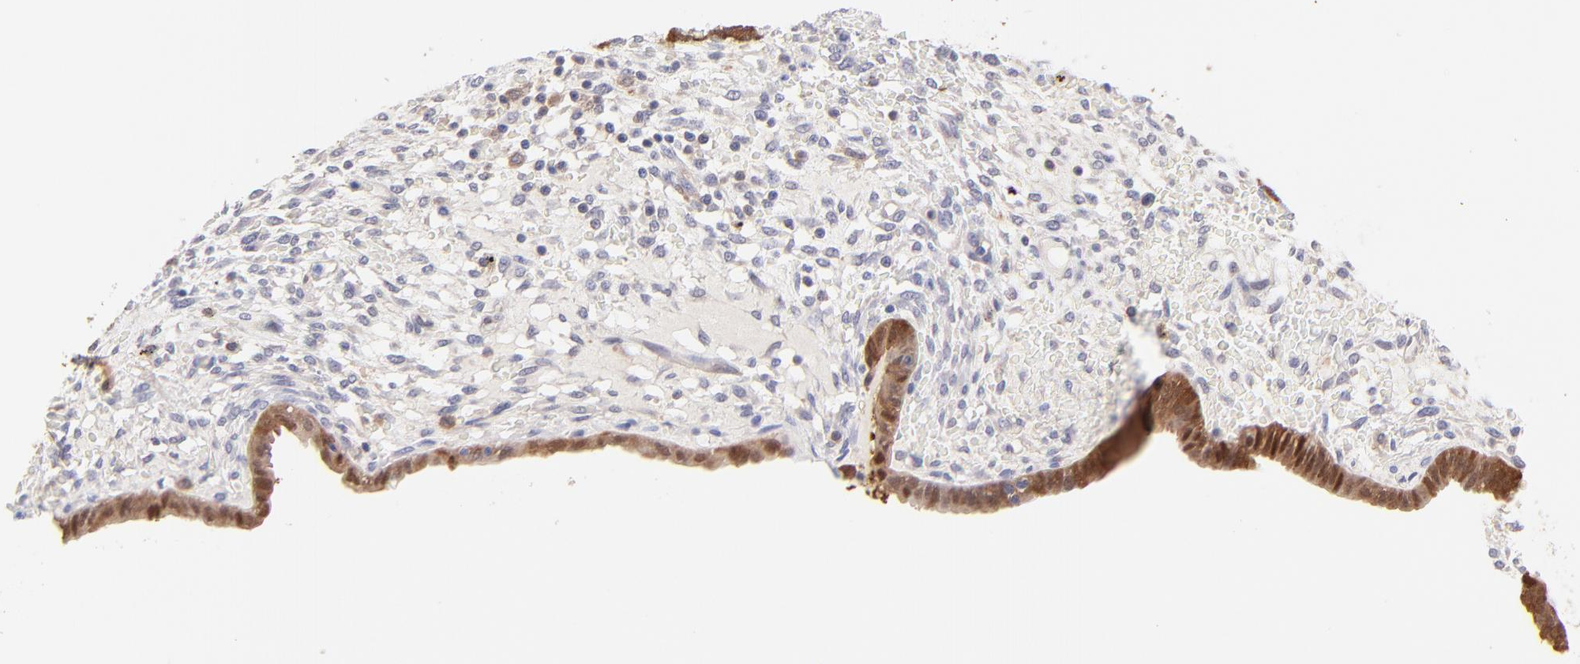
{"staining": {"intensity": "negative", "quantity": "none", "location": "none"}, "tissue": "endometrium", "cell_type": "Cells in endometrial stroma", "image_type": "normal", "snomed": [{"axis": "morphology", "description": "Normal tissue, NOS"}, {"axis": "topography", "description": "Endometrium"}], "caption": "Endometrium stained for a protein using immunohistochemistry shows no staining cells in endometrial stroma.", "gene": "HYAL1", "patient": {"sex": "female", "age": 42}}